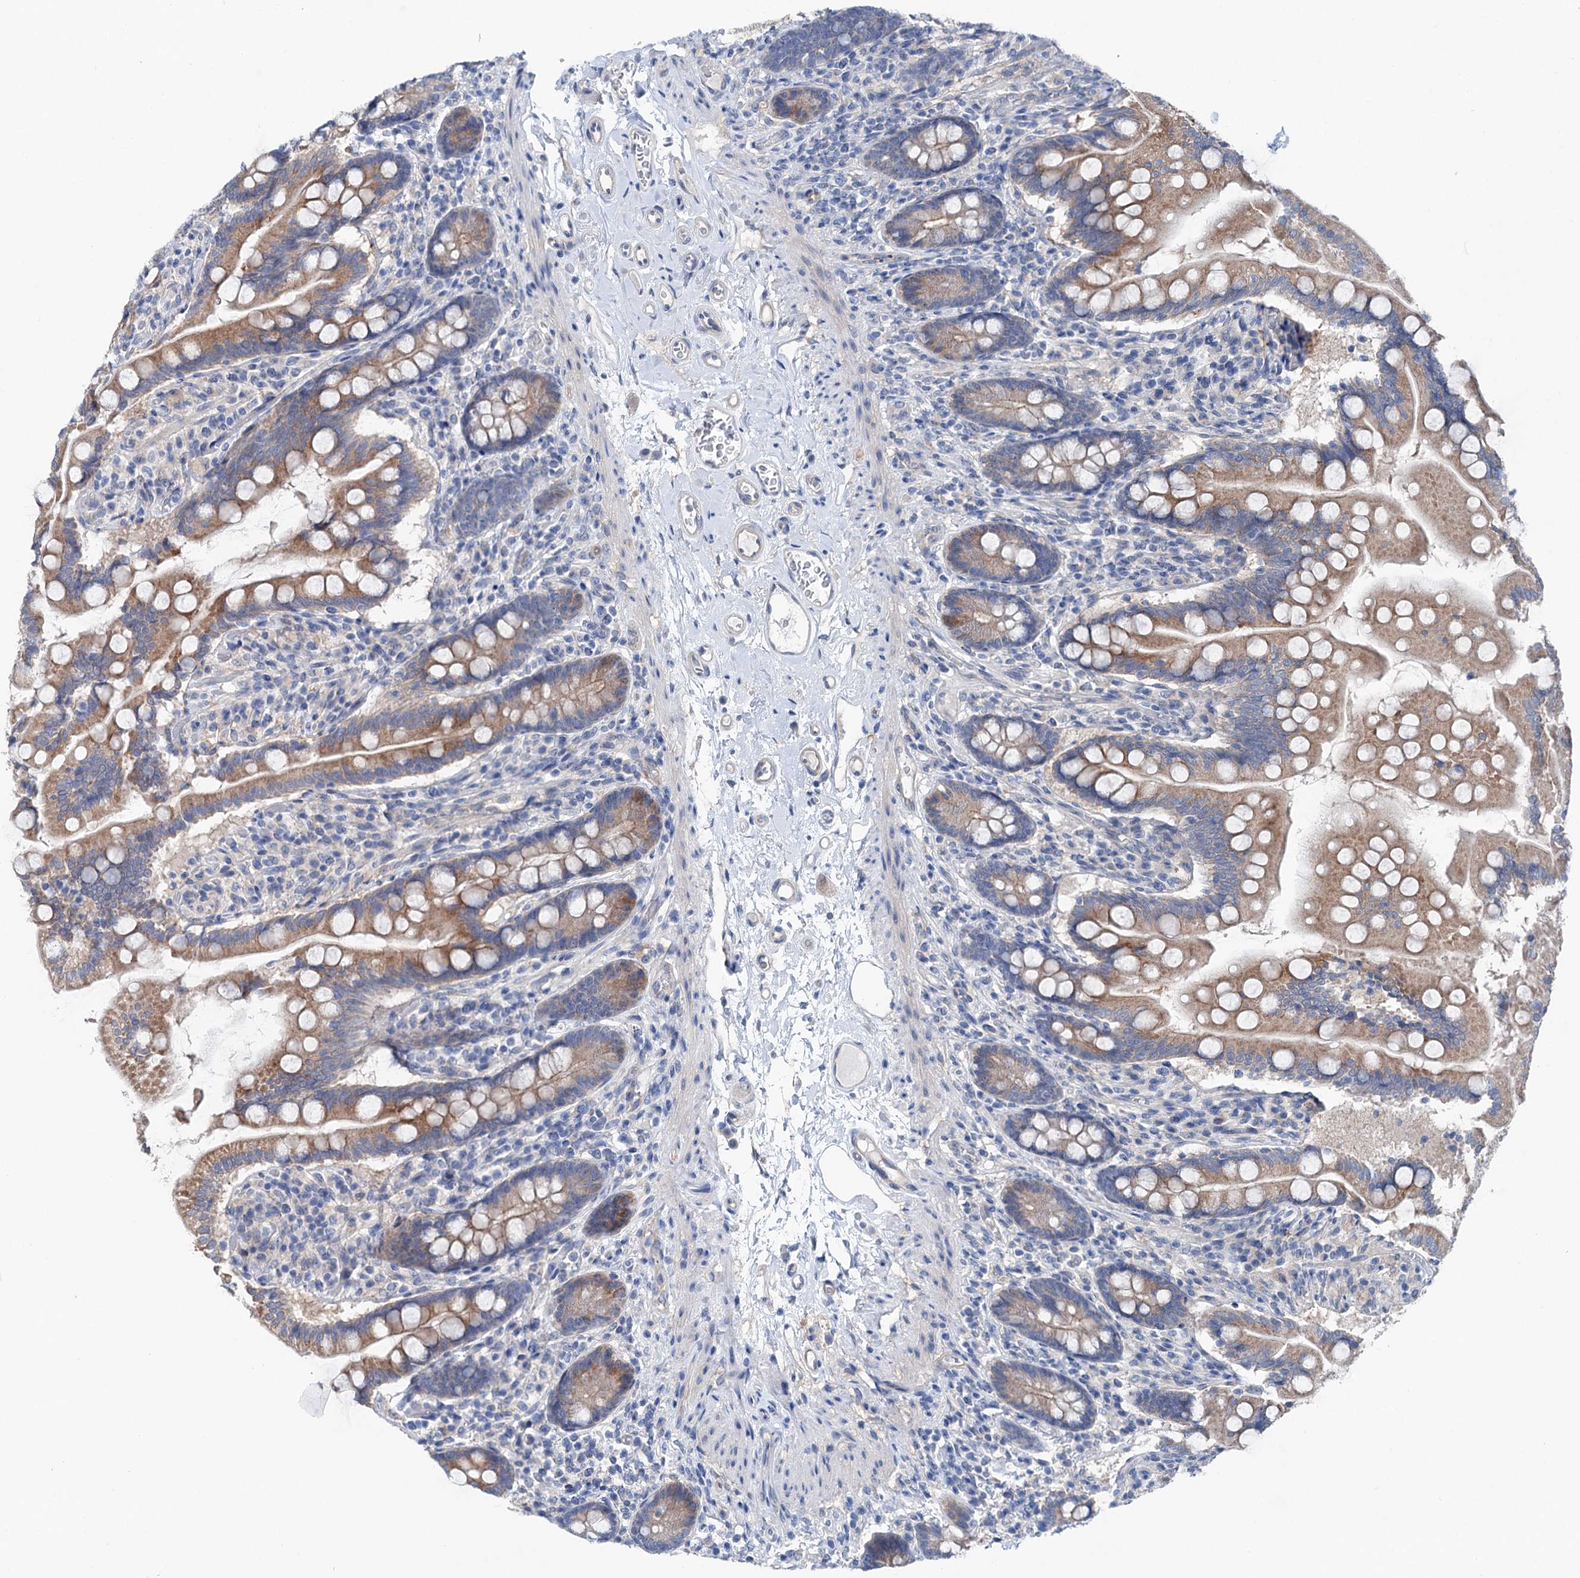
{"staining": {"intensity": "strong", "quantity": ">75%", "location": "cytoplasmic/membranous"}, "tissue": "small intestine", "cell_type": "Glandular cells", "image_type": "normal", "snomed": [{"axis": "morphology", "description": "Normal tissue, NOS"}, {"axis": "topography", "description": "Small intestine"}], "caption": "Immunohistochemical staining of normal human small intestine demonstrates strong cytoplasmic/membranous protein expression in about >75% of glandular cells.", "gene": "SHROOM1", "patient": {"sex": "female", "age": 64}}